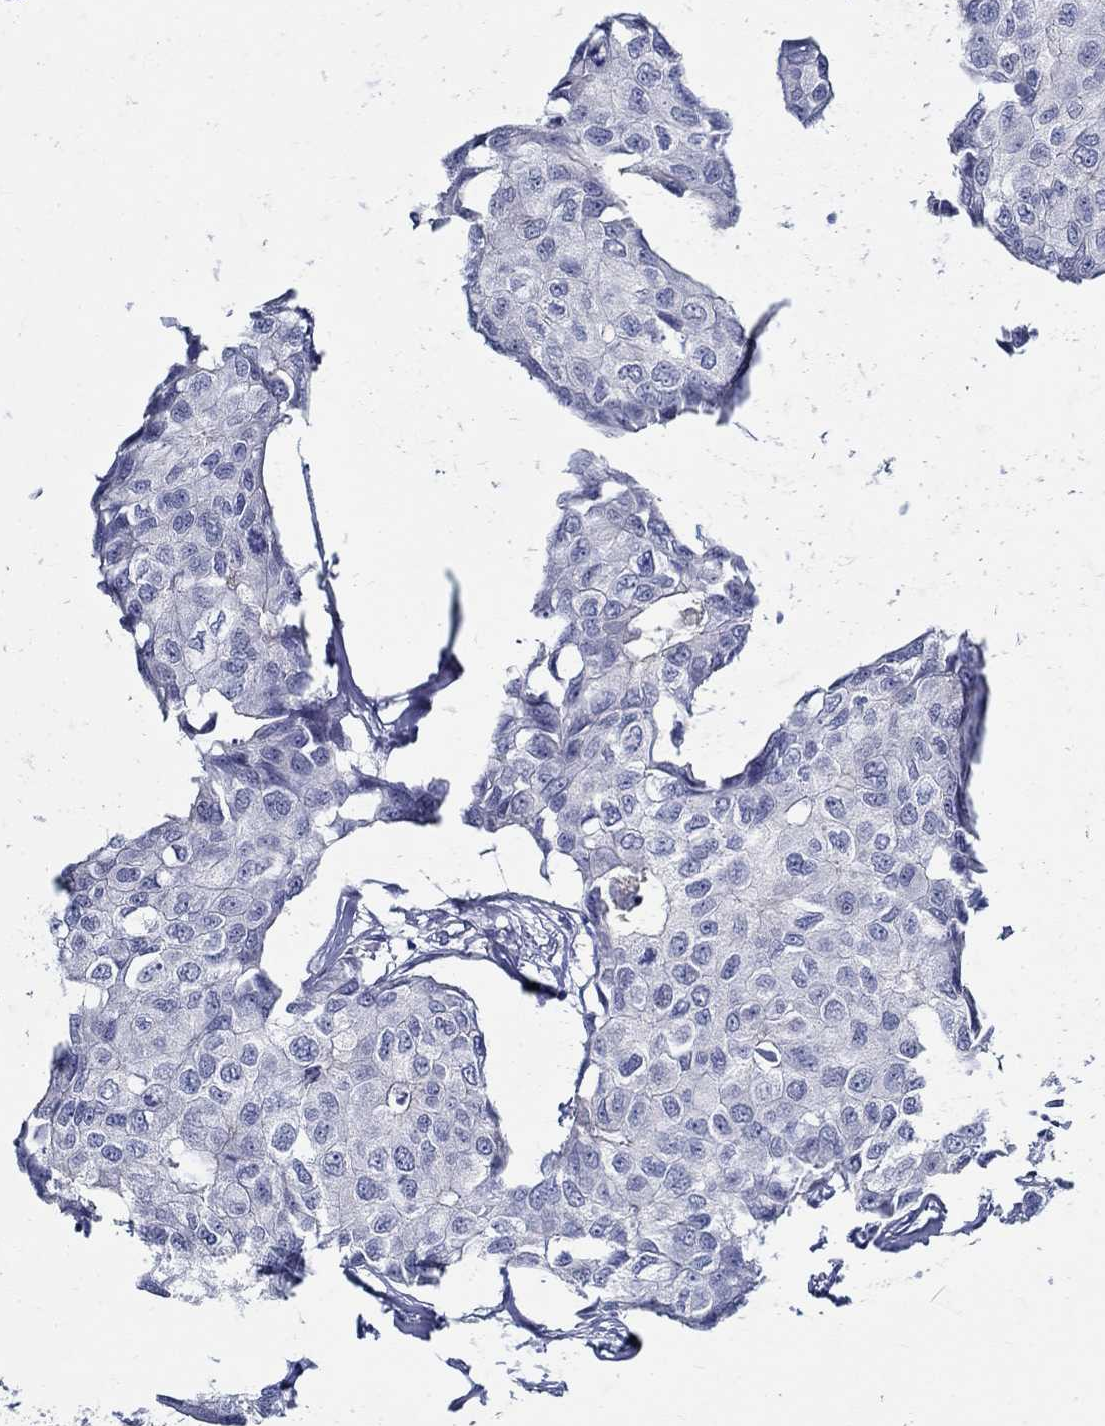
{"staining": {"intensity": "negative", "quantity": "none", "location": "none"}, "tissue": "breast cancer", "cell_type": "Tumor cells", "image_type": "cancer", "snomed": [{"axis": "morphology", "description": "Duct carcinoma"}, {"axis": "topography", "description": "Breast"}], "caption": "Immunohistochemical staining of breast cancer (invasive ductal carcinoma) exhibits no significant expression in tumor cells.", "gene": "BSPRY", "patient": {"sex": "female", "age": 80}}